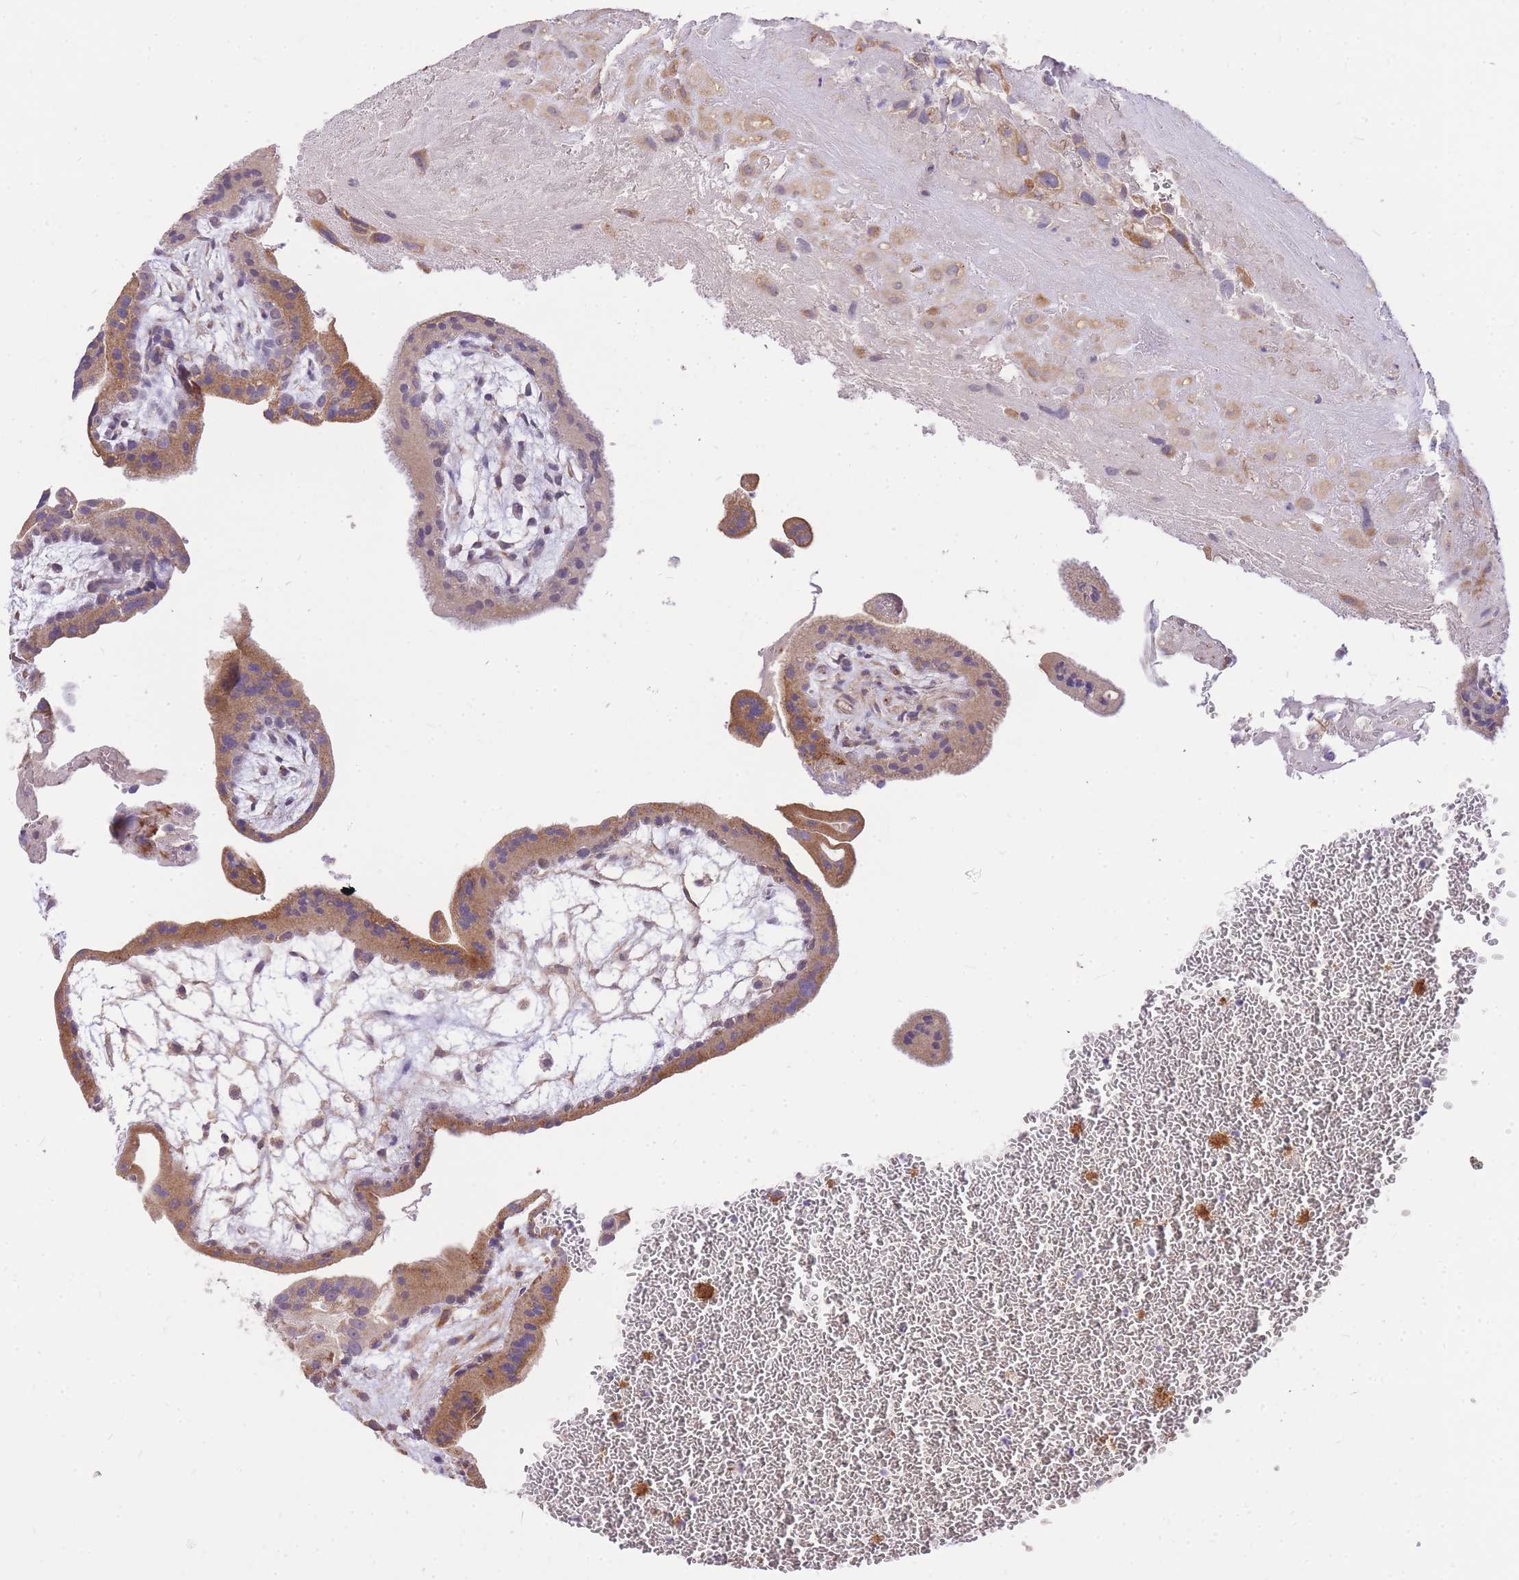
{"staining": {"intensity": "moderate", "quantity": ">75%", "location": "cytoplasmic/membranous"}, "tissue": "placenta", "cell_type": "Decidual cells", "image_type": "normal", "snomed": [{"axis": "morphology", "description": "Normal tissue, NOS"}, {"axis": "topography", "description": "Placenta"}], "caption": "The image shows immunohistochemical staining of normal placenta. There is moderate cytoplasmic/membranous expression is present in approximately >75% of decidual cells.", "gene": "C2orf88", "patient": {"sex": "female", "age": 35}}